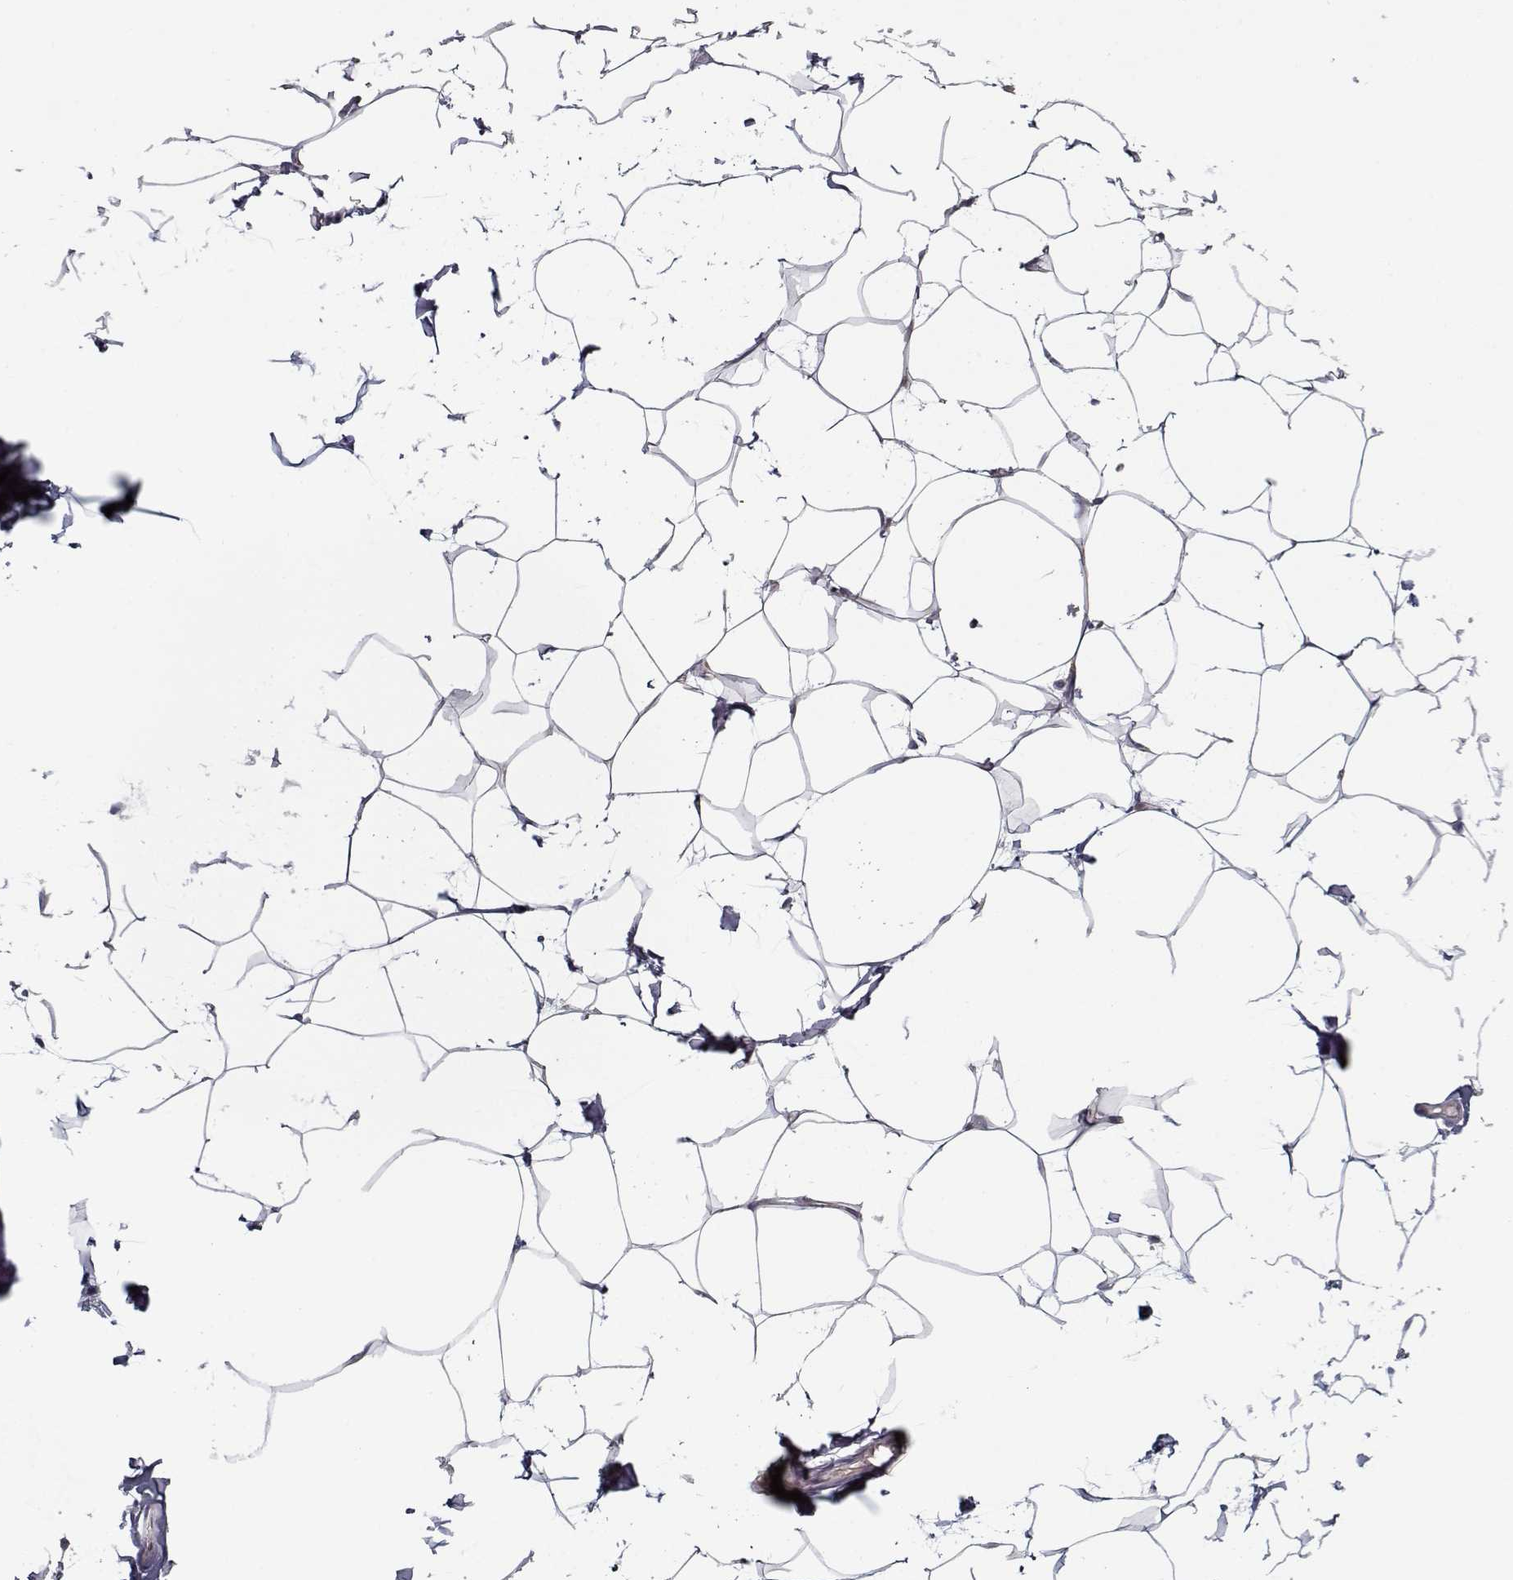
{"staining": {"intensity": "negative", "quantity": "none", "location": "none"}, "tissue": "breast", "cell_type": "Adipocytes", "image_type": "normal", "snomed": [{"axis": "morphology", "description": "Normal tissue, NOS"}, {"axis": "topography", "description": "Breast"}], "caption": "High magnification brightfield microscopy of unremarkable breast stained with DAB (3,3'-diaminobenzidine) (brown) and counterstained with hematoxylin (blue): adipocytes show no significant positivity. (DAB (3,3'-diaminobenzidine) immunohistochemistry (IHC), high magnification).", "gene": "UNC13D", "patient": {"sex": "female", "age": 32}}